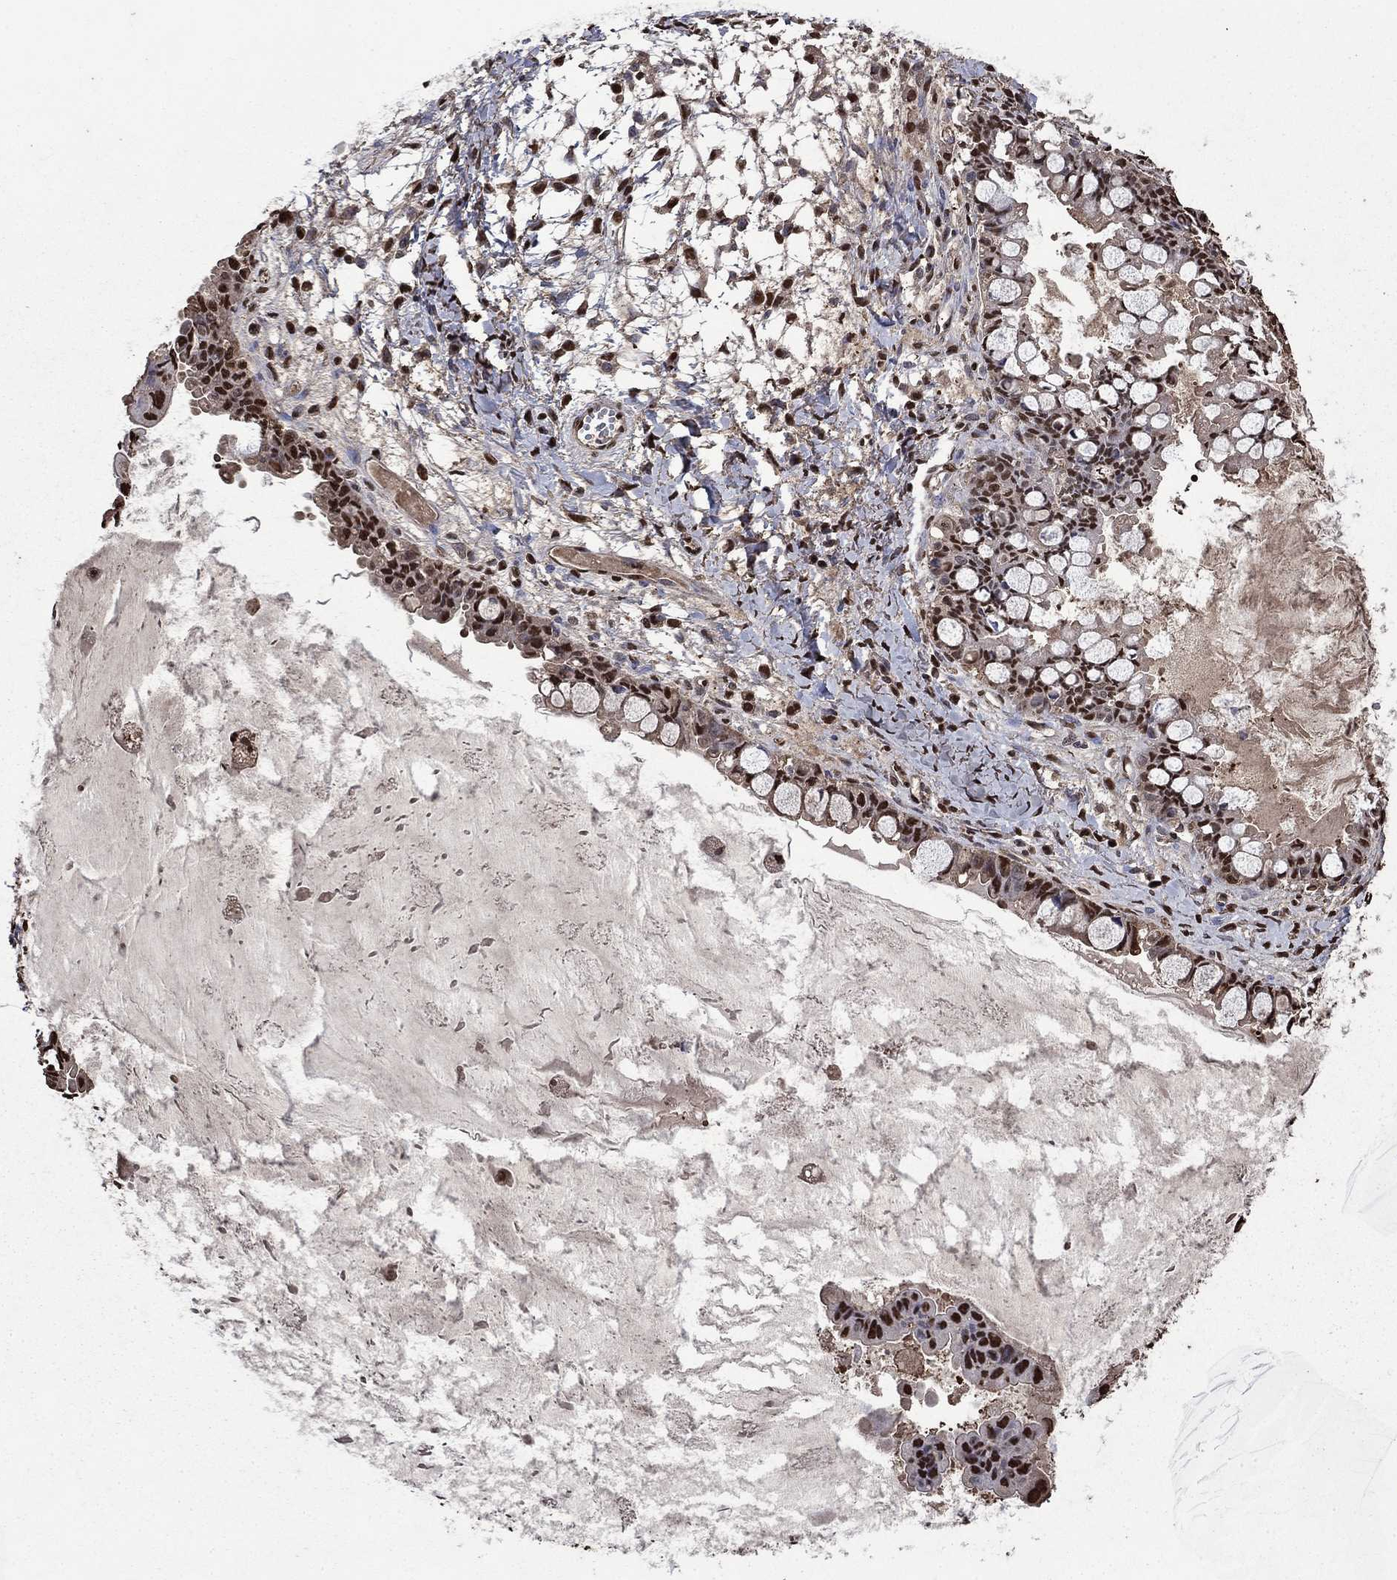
{"staining": {"intensity": "moderate", "quantity": "25%-75%", "location": "nuclear"}, "tissue": "ovarian cancer", "cell_type": "Tumor cells", "image_type": "cancer", "snomed": [{"axis": "morphology", "description": "Cystadenocarcinoma, mucinous, NOS"}, {"axis": "topography", "description": "Ovary"}], "caption": "Human ovarian cancer stained with a protein marker displays moderate staining in tumor cells.", "gene": "GAPDH", "patient": {"sex": "female", "age": 63}}